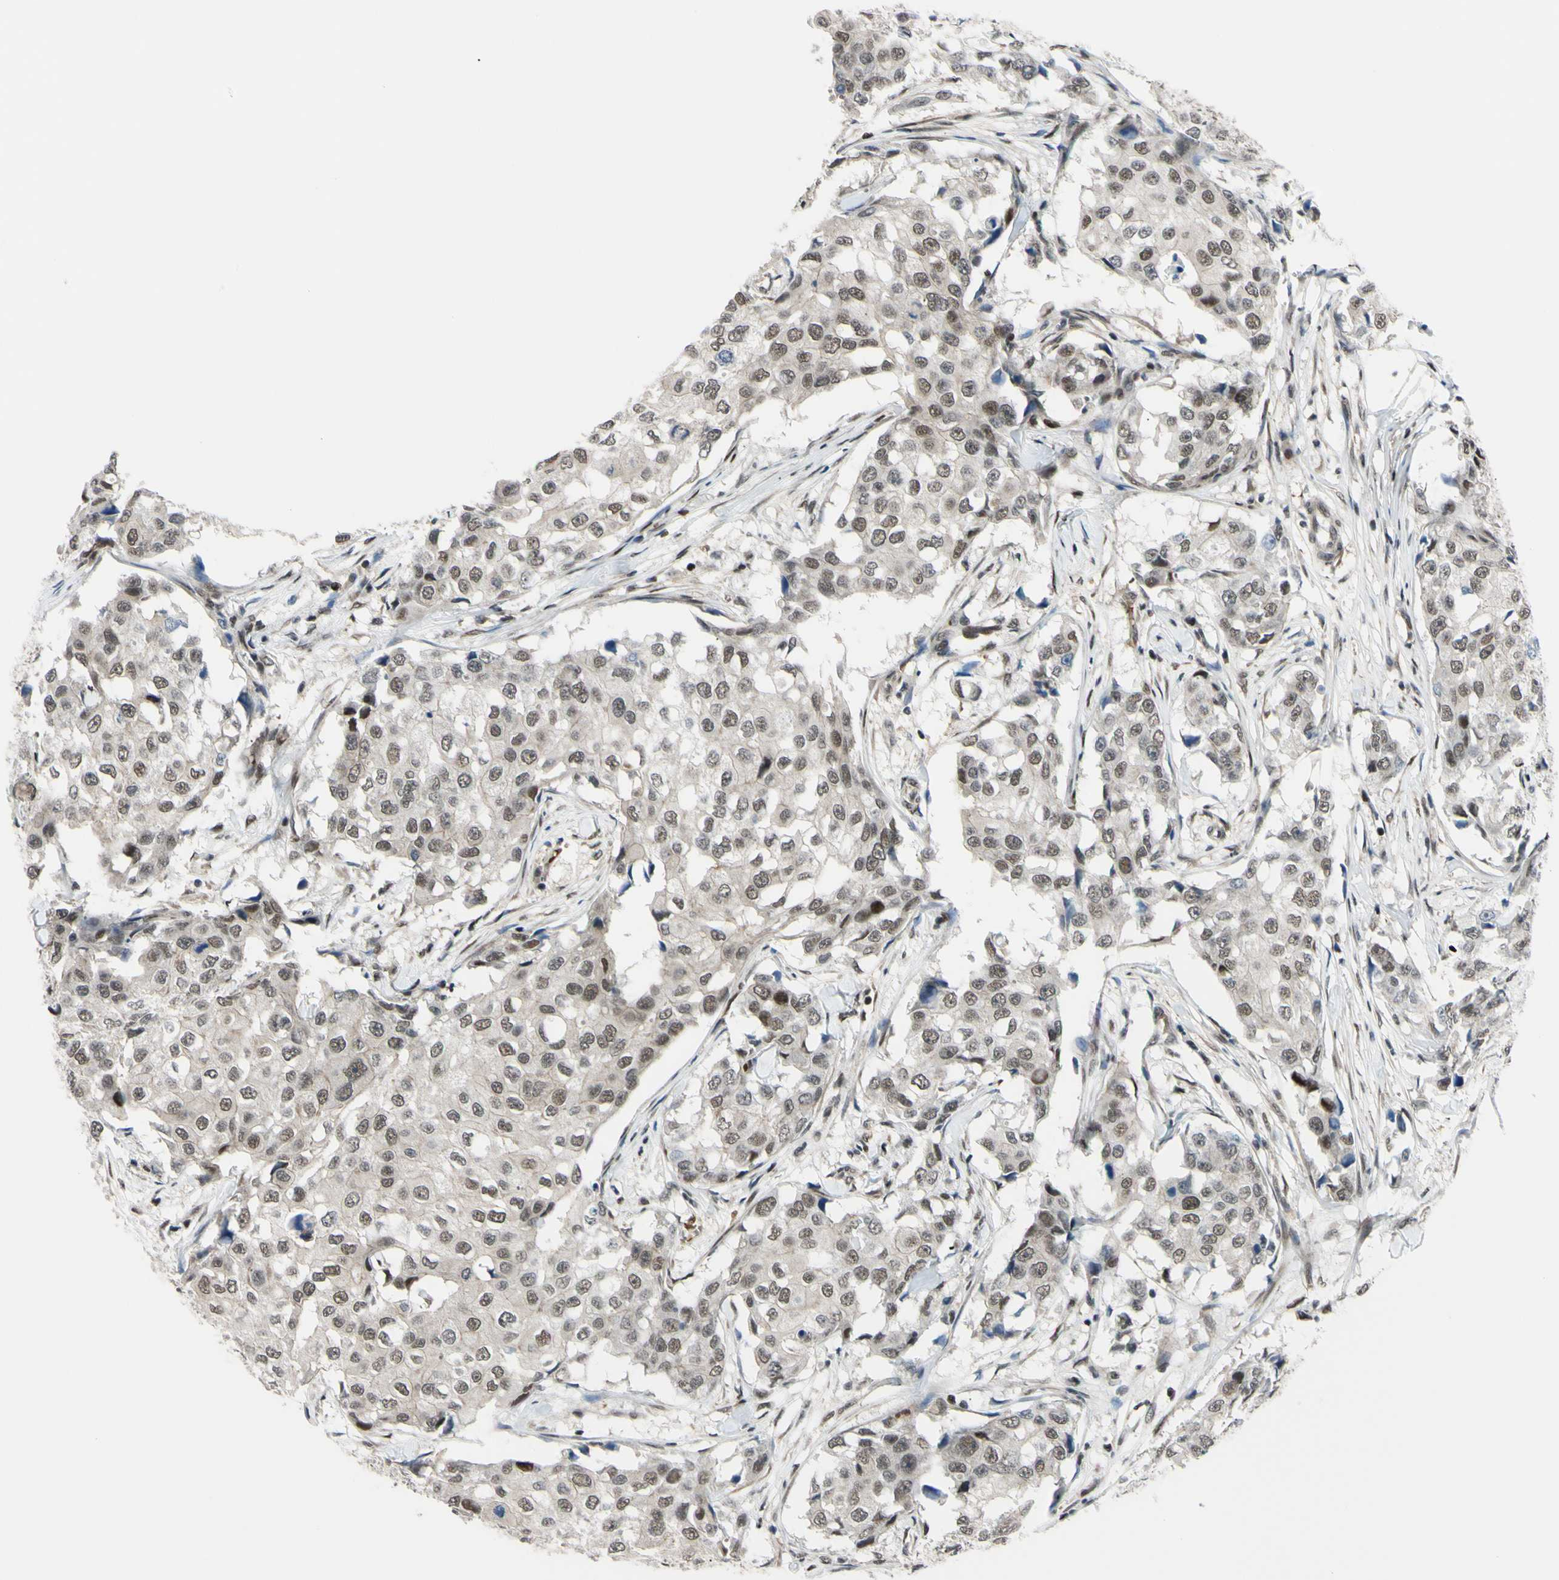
{"staining": {"intensity": "moderate", "quantity": ">75%", "location": "nuclear"}, "tissue": "breast cancer", "cell_type": "Tumor cells", "image_type": "cancer", "snomed": [{"axis": "morphology", "description": "Duct carcinoma"}, {"axis": "topography", "description": "Breast"}], "caption": "Invasive ductal carcinoma (breast) was stained to show a protein in brown. There is medium levels of moderate nuclear expression in approximately >75% of tumor cells. Ihc stains the protein of interest in brown and the nuclei are stained blue.", "gene": "THAP12", "patient": {"sex": "female", "age": 27}}